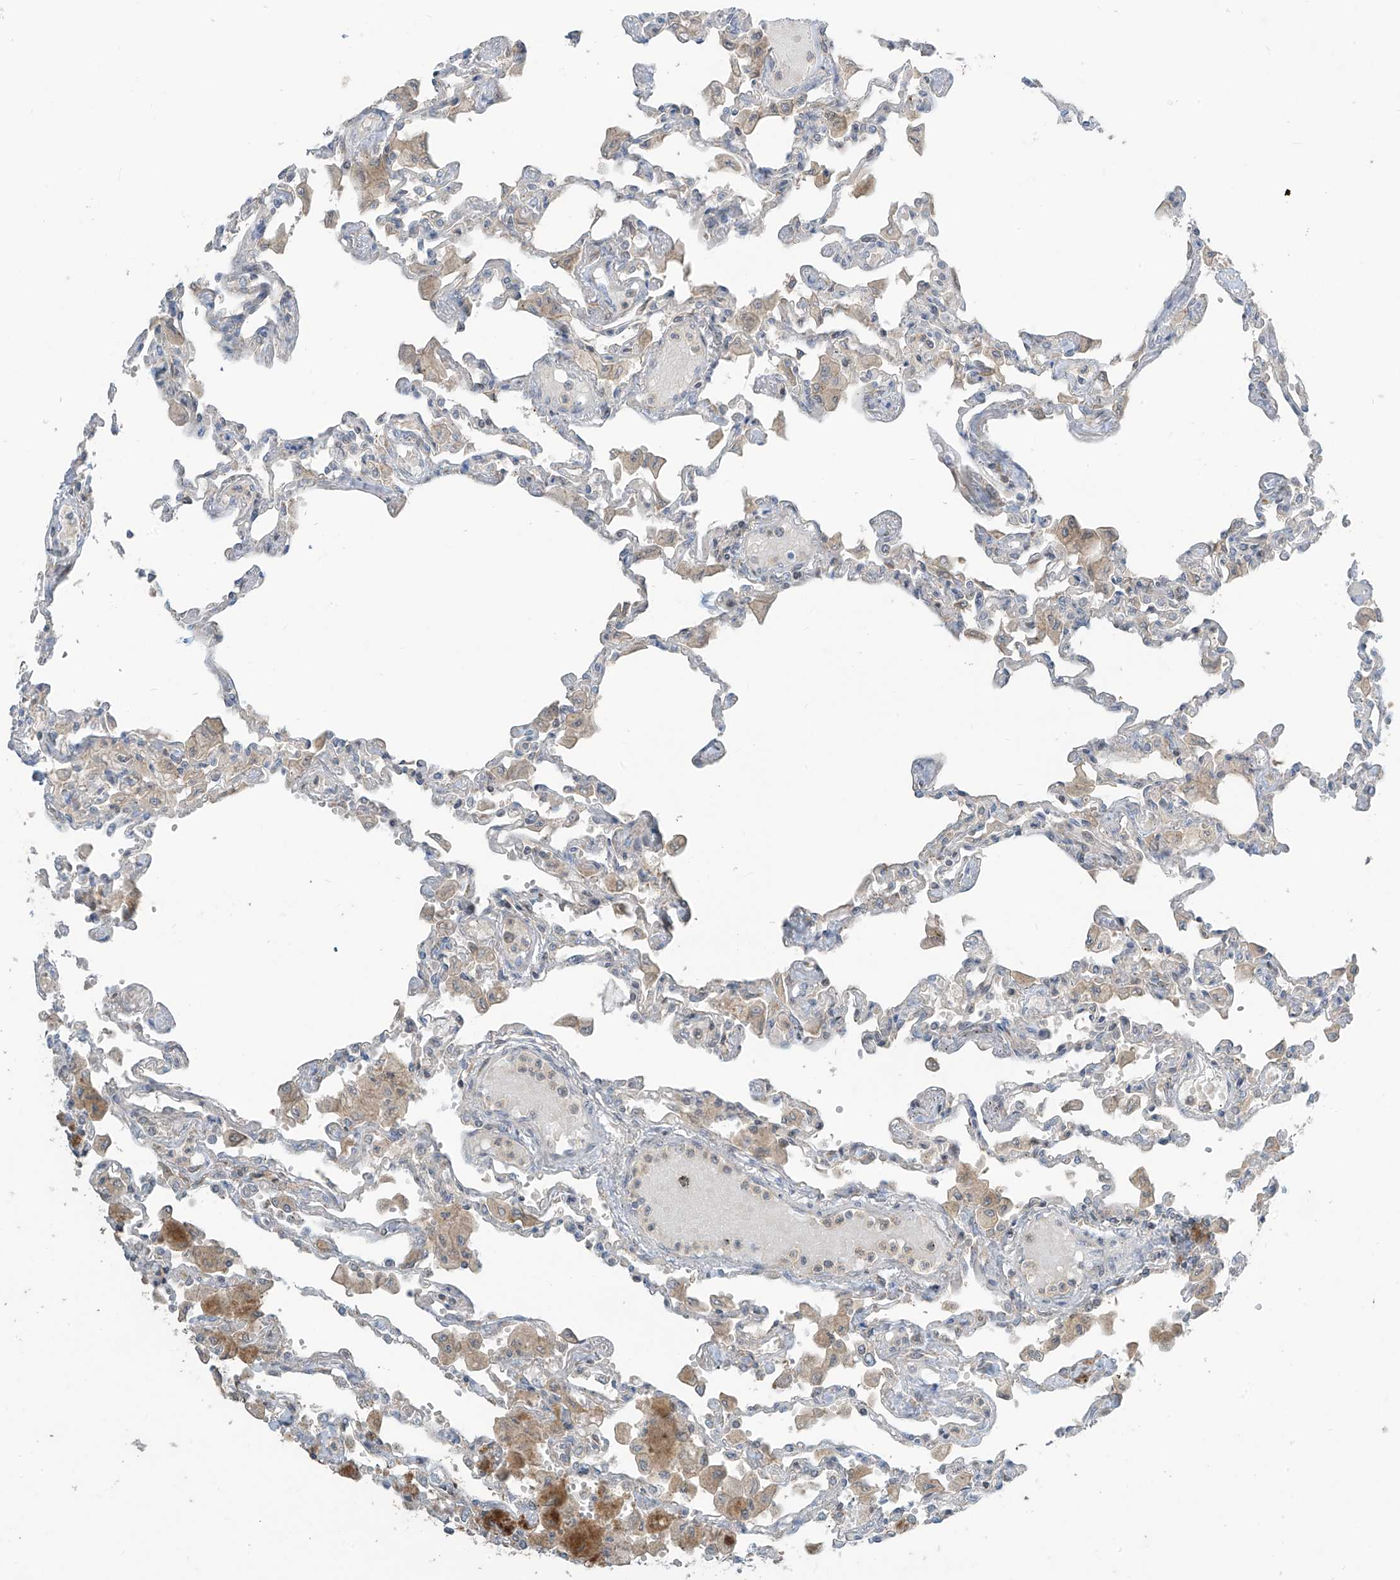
{"staining": {"intensity": "negative", "quantity": "none", "location": "none"}, "tissue": "lung", "cell_type": "Alveolar cells", "image_type": "normal", "snomed": [{"axis": "morphology", "description": "Normal tissue, NOS"}, {"axis": "topography", "description": "Bronchus"}, {"axis": "topography", "description": "Lung"}], "caption": "The image shows no significant positivity in alveolar cells of lung. The staining was performed using DAB to visualize the protein expression in brown, while the nuclei were stained in blue with hematoxylin (Magnification: 20x).", "gene": "PARVG", "patient": {"sex": "female", "age": 49}}